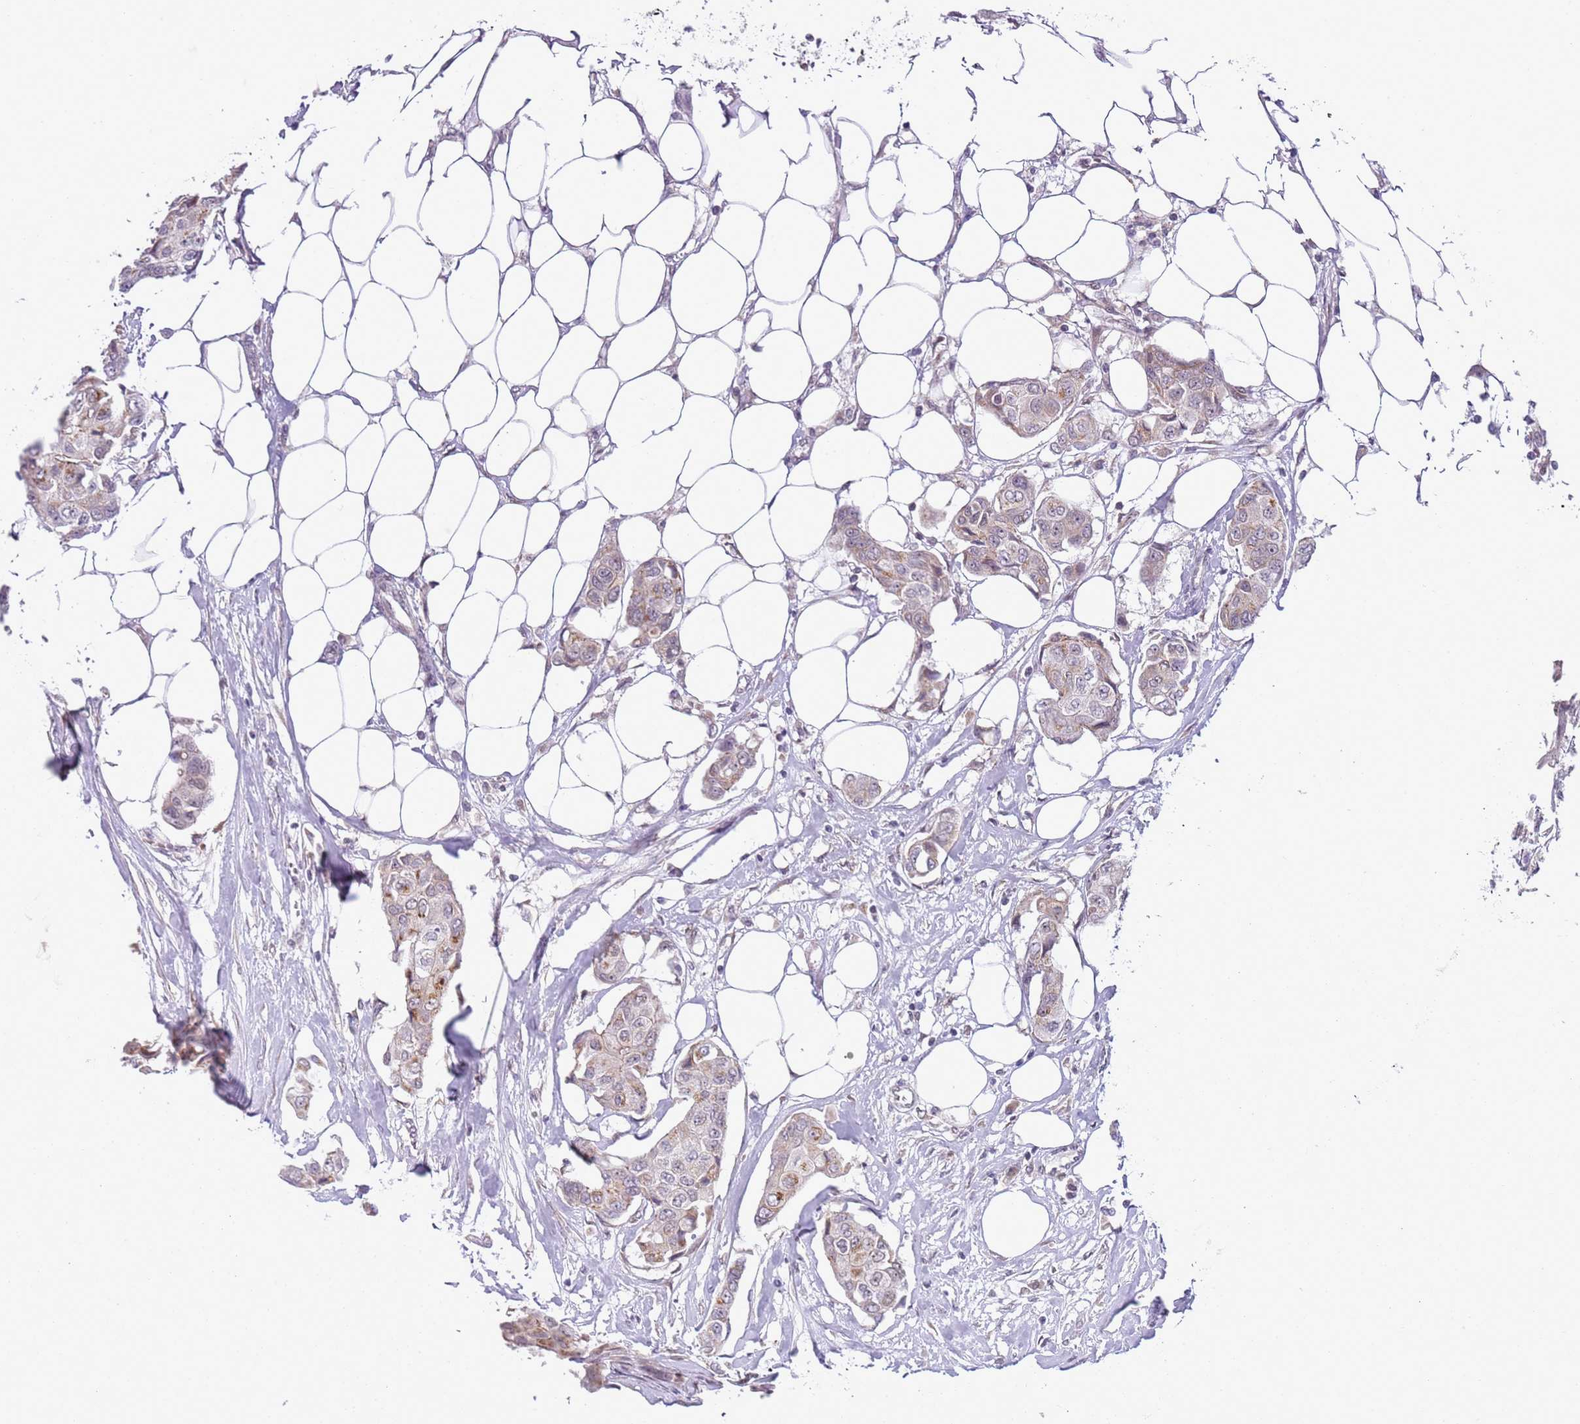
{"staining": {"intensity": "weak", "quantity": "25%-75%", "location": "cytoplasmic/membranous"}, "tissue": "breast cancer", "cell_type": "Tumor cells", "image_type": "cancer", "snomed": [{"axis": "morphology", "description": "Duct carcinoma"}, {"axis": "topography", "description": "Breast"}, {"axis": "topography", "description": "Lymph node"}], "caption": "Tumor cells display low levels of weak cytoplasmic/membranous staining in about 25%-75% of cells in human breast cancer (infiltrating ductal carcinoma).", "gene": "TM2D1", "patient": {"sex": "female", "age": 80}}